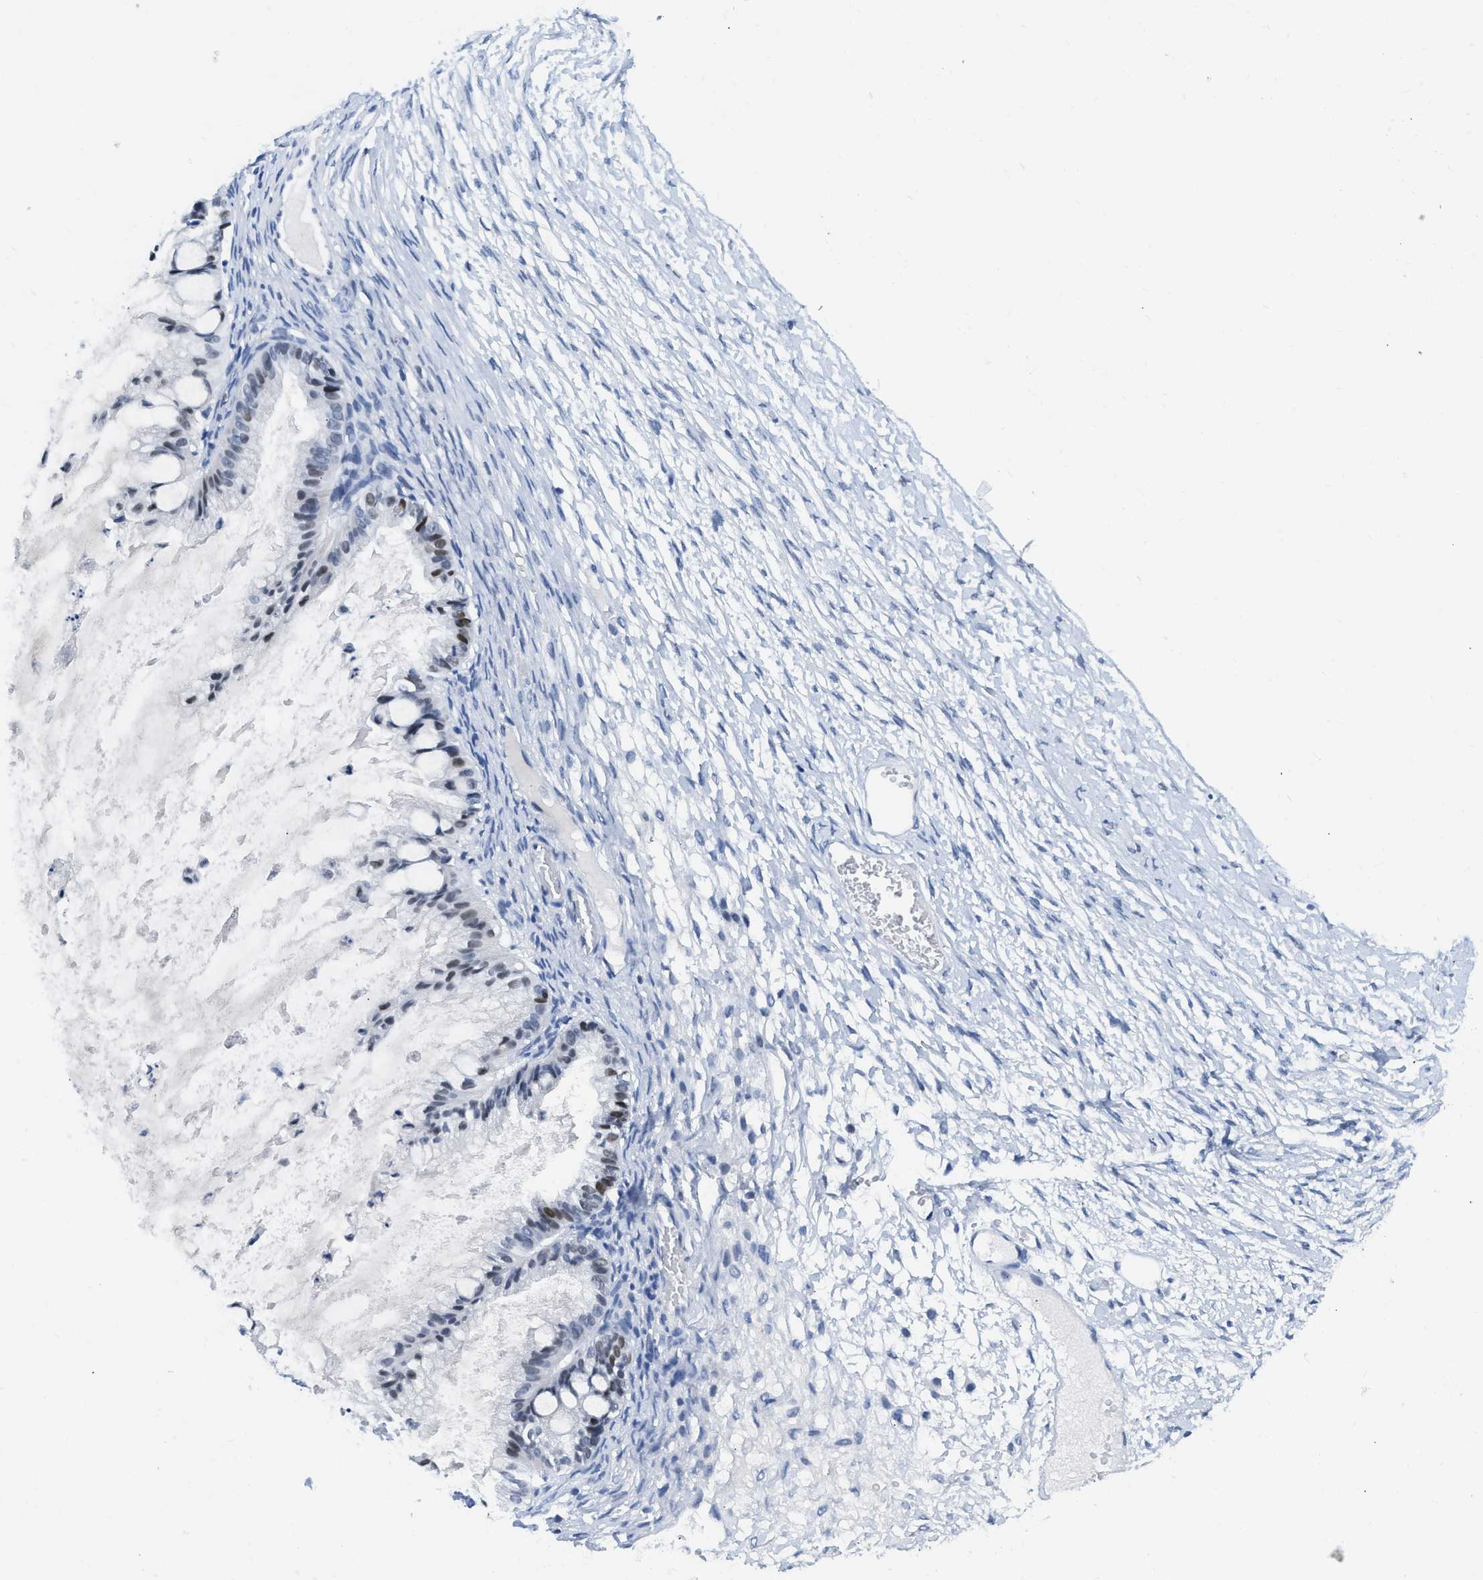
{"staining": {"intensity": "moderate", "quantity": "<25%", "location": "nuclear"}, "tissue": "ovarian cancer", "cell_type": "Tumor cells", "image_type": "cancer", "snomed": [{"axis": "morphology", "description": "Cystadenocarcinoma, mucinous, NOS"}, {"axis": "topography", "description": "Ovary"}], "caption": "Immunohistochemical staining of human ovarian cancer (mucinous cystadenocarcinoma) demonstrates low levels of moderate nuclear expression in approximately <25% of tumor cells.", "gene": "TCF7", "patient": {"sex": "female", "age": 57}}